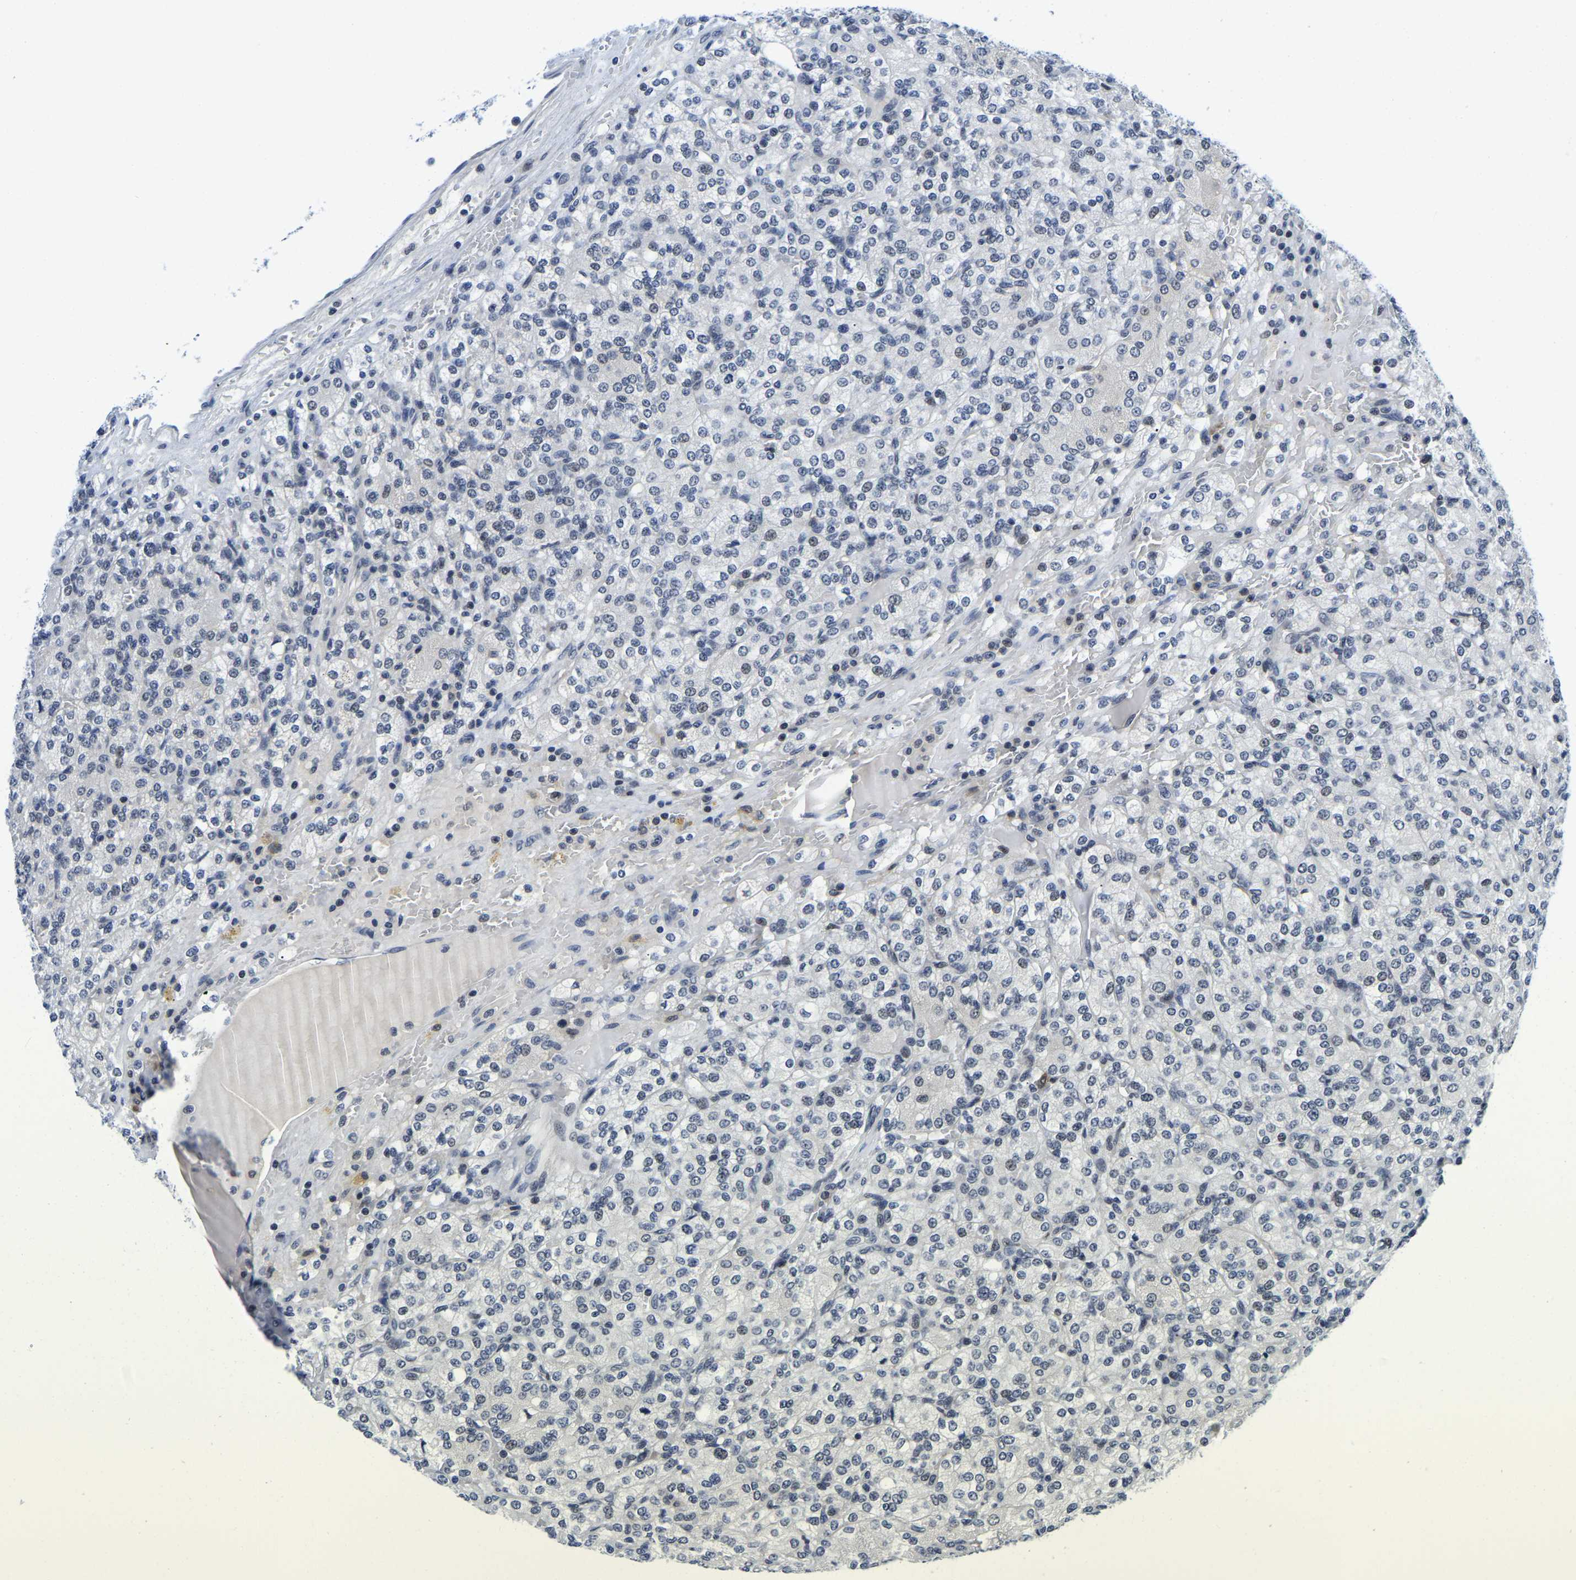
{"staining": {"intensity": "negative", "quantity": "none", "location": "none"}, "tissue": "renal cancer", "cell_type": "Tumor cells", "image_type": "cancer", "snomed": [{"axis": "morphology", "description": "Adenocarcinoma, NOS"}, {"axis": "topography", "description": "Kidney"}], "caption": "Immunohistochemistry image of human renal adenocarcinoma stained for a protein (brown), which demonstrates no staining in tumor cells.", "gene": "POLDIP3", "patient": {"sex": "male", "age": 77}}